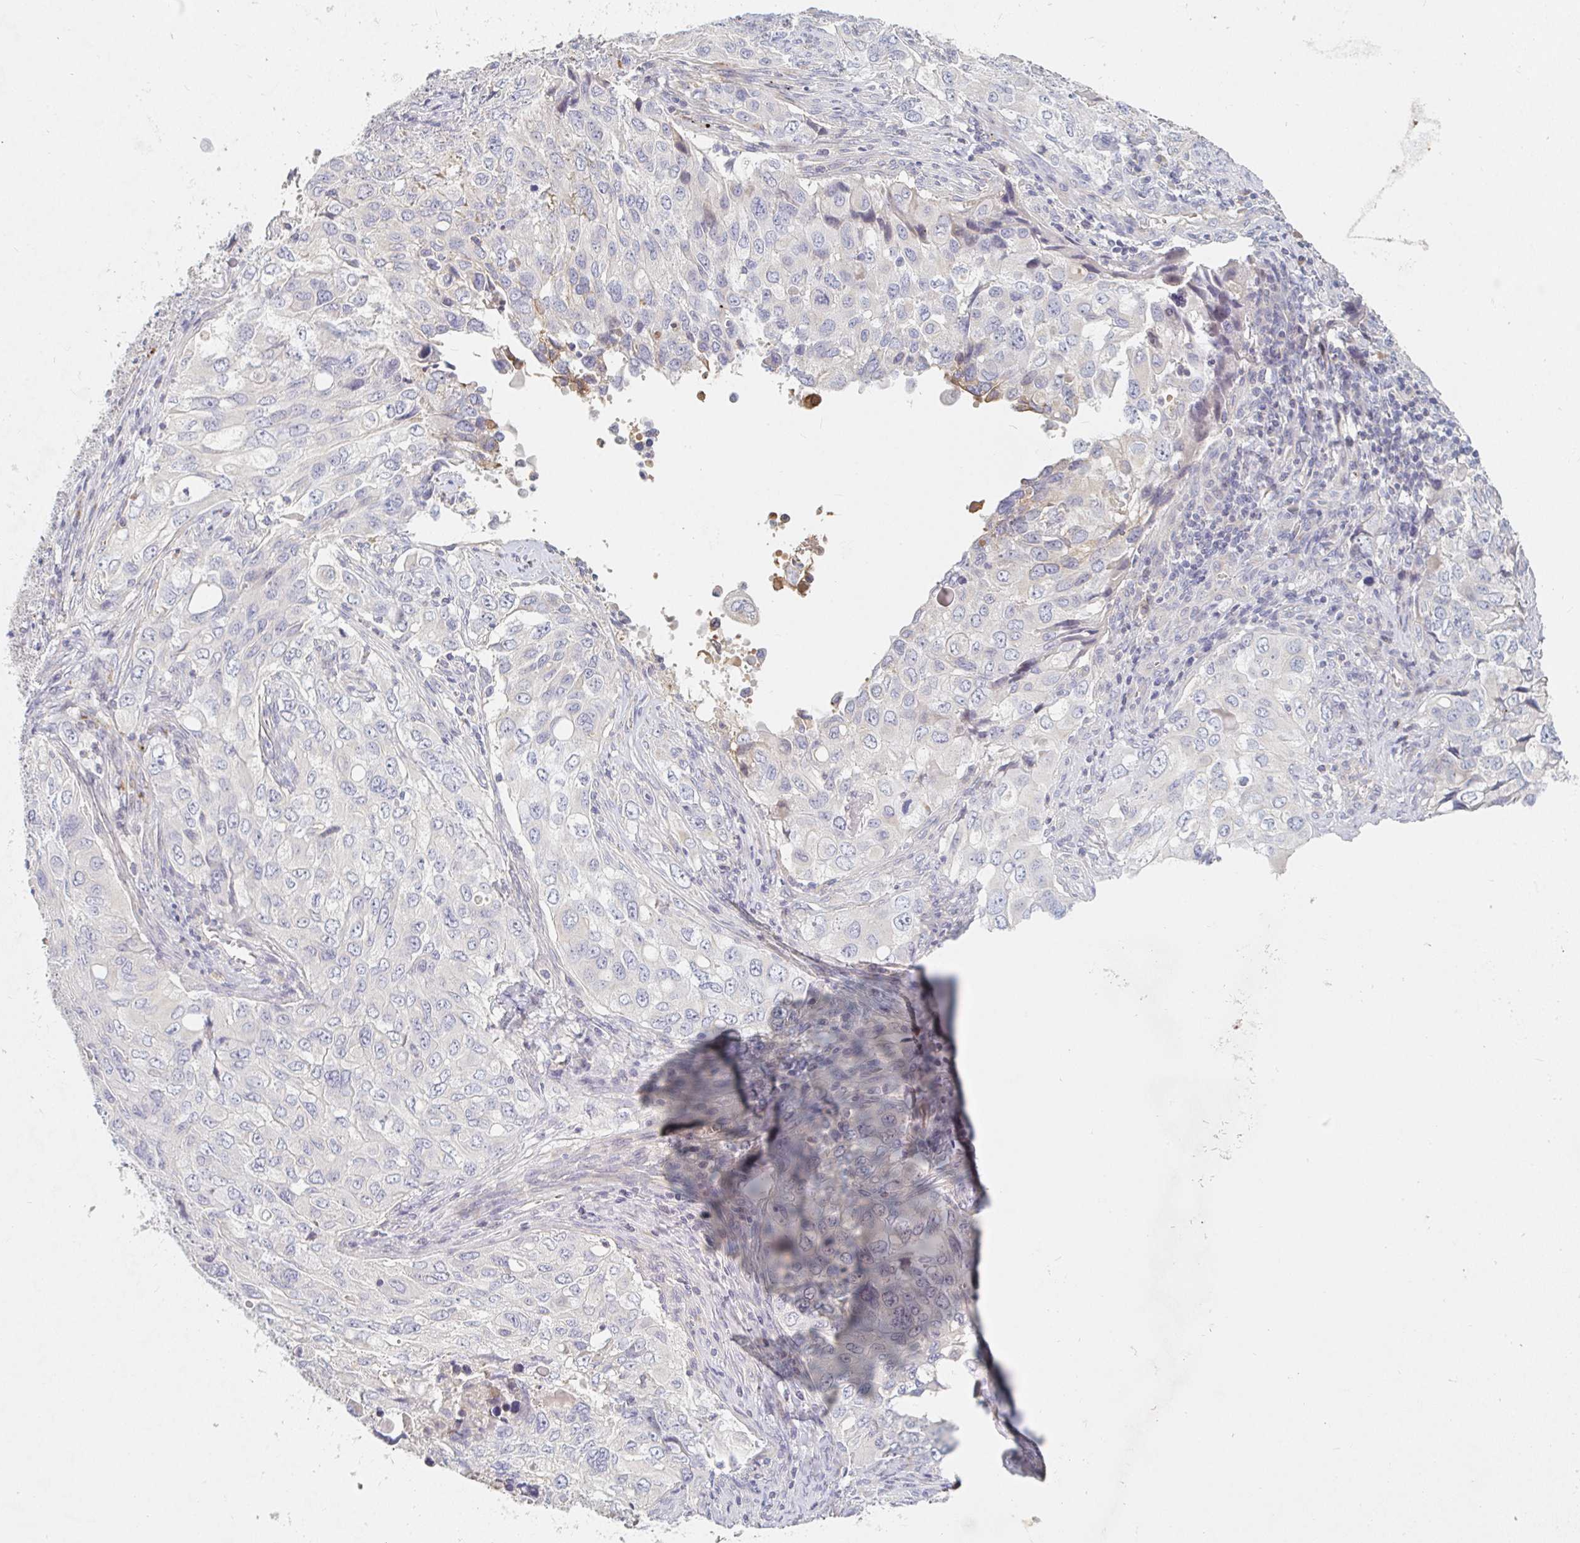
{"staining": {"intensity": "negative", "quantity": "none", "location": "none"}, "tissue": "lung cancer", "cell_type": "Tumor cells", "image_type": "cancer", "snomed": [{"axis": "morphology", "description": "Adenocarcinoma, NOS"}, {"axis": "morphology", "description": "Adenocarcinoma, metastatic, NOS"}, {"axis": "topography", "description": "Lymph node"}, {"axis": "topography", "description": "Lung"}], "caption": "This is a image of IHC staining of lung metastatic adenocarcinoma, which shows no staining in tumor cells.", "gene": "NME9", "patient": {"sex": "female", "age": 42}}